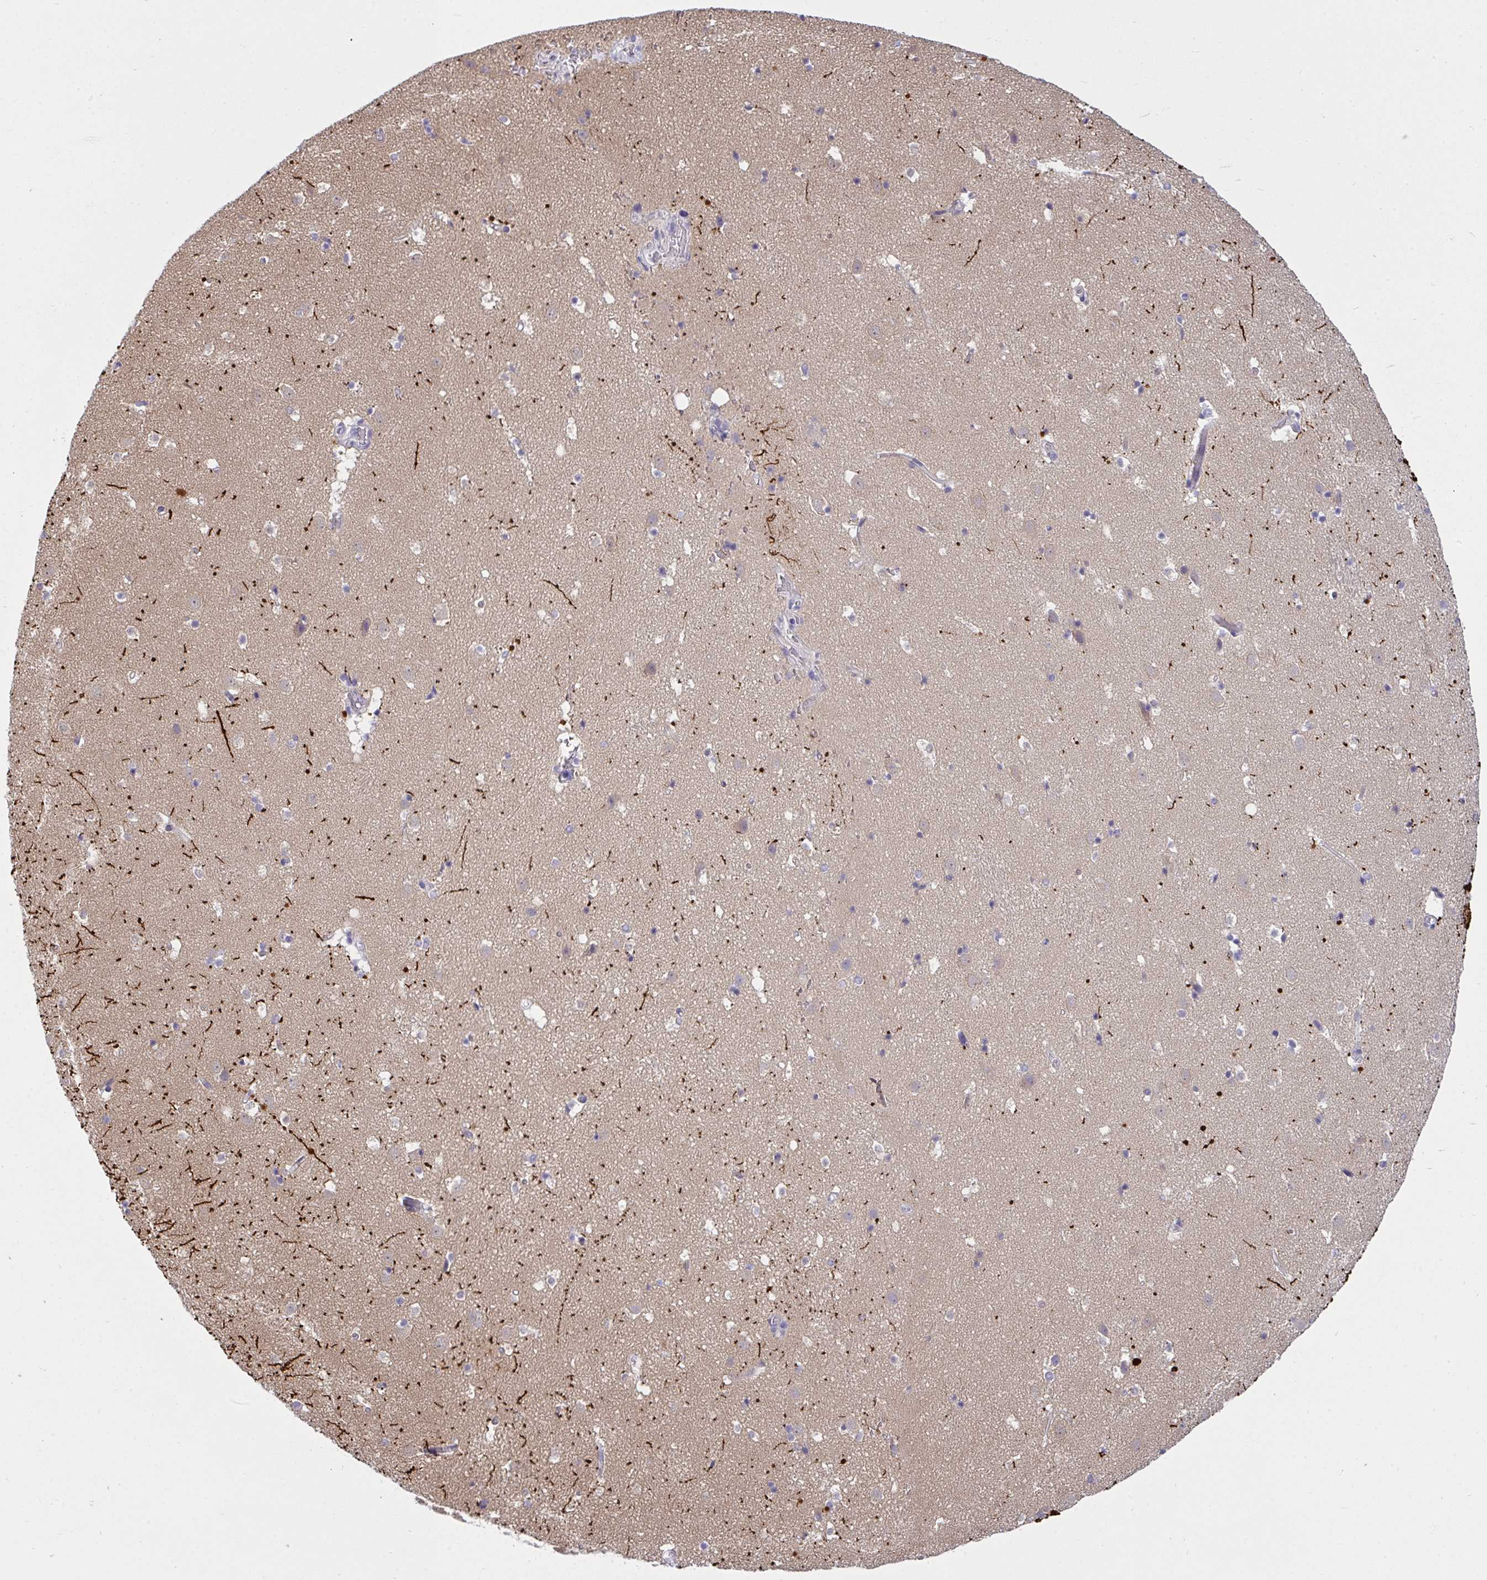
{"staining": {"intensity": "negative", "quantity": "none", "location": "none"}, "tissue": "caudate", "cell_type": "Glial cells", "image_type": "normal", "snomed": [{"axis": "morphology", "description": "Normal tissue, NOS"}, {"axis": "topography", "description": "Lateral ventricle wall"}], "caption": "Protein analysis of unremarkable caudate demonstrates no significant staining in glial cells.", "gene": "SLC30A6", "patient": {"sex": "male", "age": 37}}